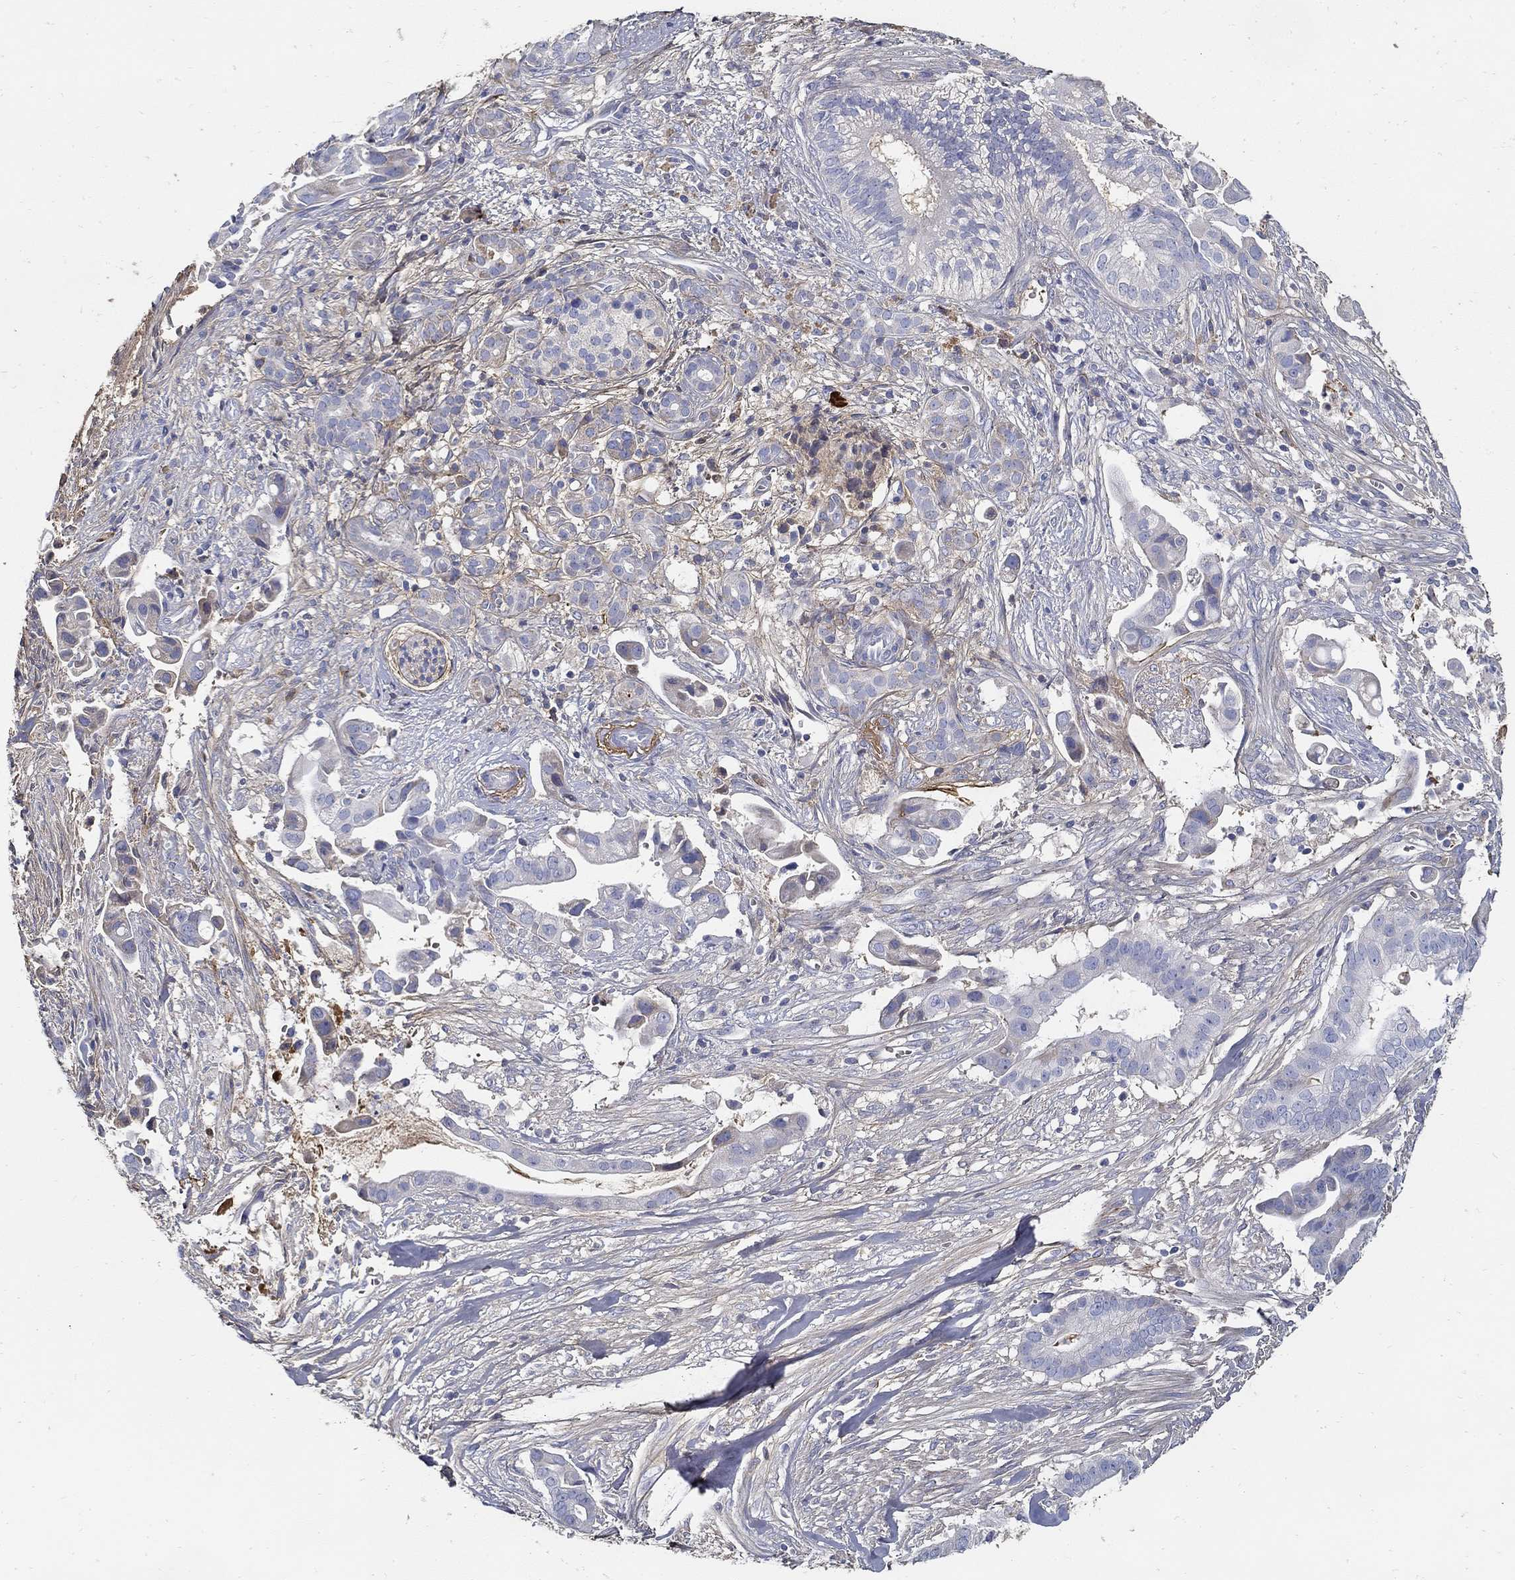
{"staining": {"intensity": "negative", "quantity": "none", "location": "none"}, "tissue": "pancreatic cancer", "cell_type": "Tumor cells", "image_type": "cancer", "snomed": [{"axis": "morphology", "description": "Adenocarcinoma, NOS"}, {"axis": "topography", "description": "Pancreas"}], "caption": "Micrograph shows no protein expression in tumor cells of pancreatic cancer (adenocarcinoma) tissue. Brightfield microscopy of immunohistochemistry (IHC) stained with DAB (brown) and hematoxylin (blue), captured at high magnification.", "gene": "TGFBI", "patient": {"sex": "male", "age": 61}}